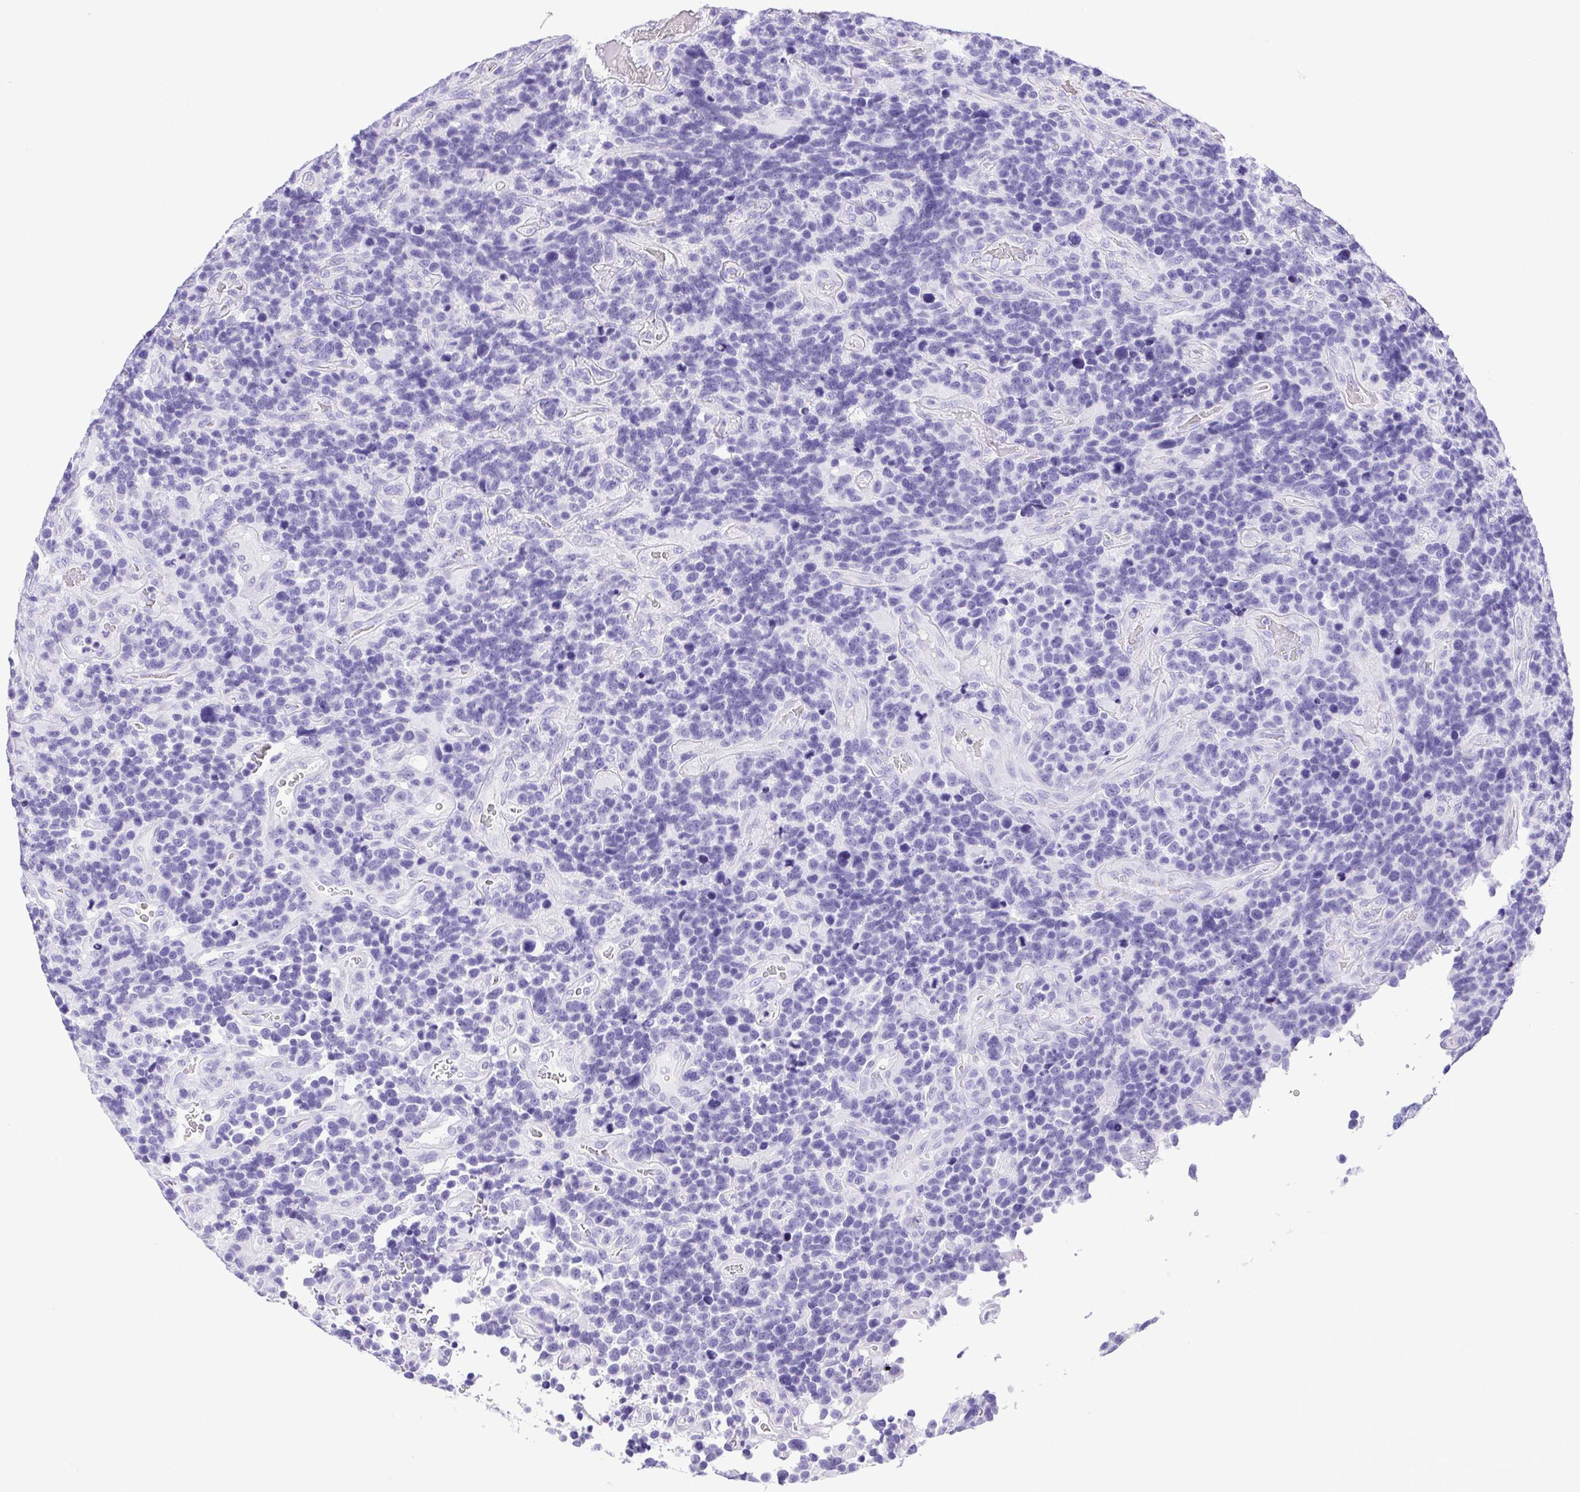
{"staining": {"intensity": "negative", "quantity": "none", "location": "none"}, "tissue": "glioma", "cell_type": "Tumor cells", "image_type": "cancer", "snomed": [{"axis": "morphology", "description": "Glioma, malignant, High grade"}, {"axis": "topography", "description": "Brain"}], "caption": "Protein analysis of glioma reveals no significant expression in tumor cells. (IHC, brightfield microscopy, high magnification).", "gene": "CDSN", "patient": {"sex": "male", "age": 33}}